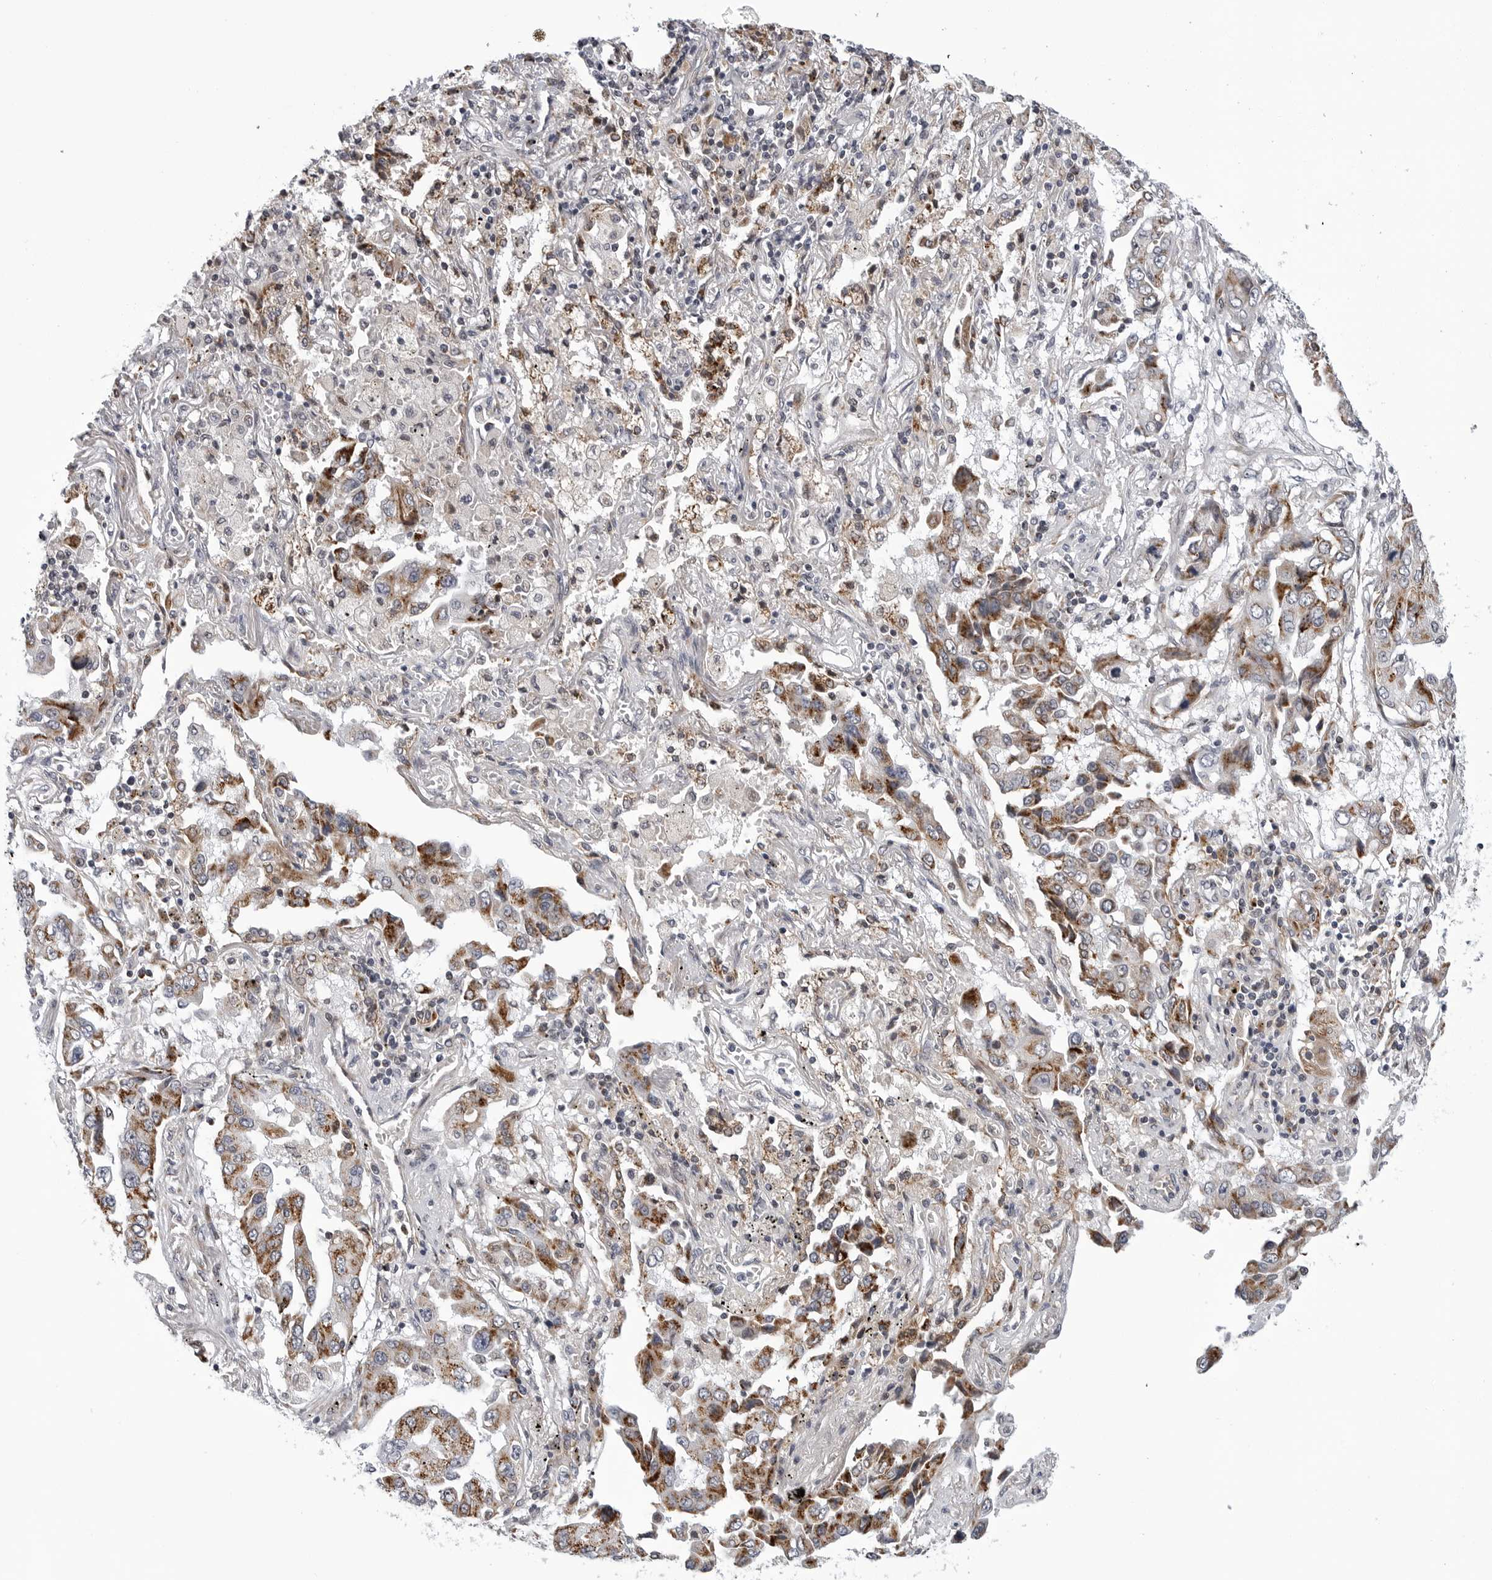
{"staining": {"intensity": "moderate", "quantity": ">75%", "location": "cytoplasmic/membranous"}, "tissue": "lung cancer", "cell_type": "Tumor cells", "image_type": "cancer", "snomed": [{"axis": "morphology", "description": "Adenocarcinoma, NOS"}, {"axis": "topography", "description": "Lung"}], "caption": "Moderate cytoplasmic/membranous staining is seen in about >75% of tumor cells in lung adenocarcinoma.", "gene": "CDK20", "patient": {"sex": "female", "age": 65}}